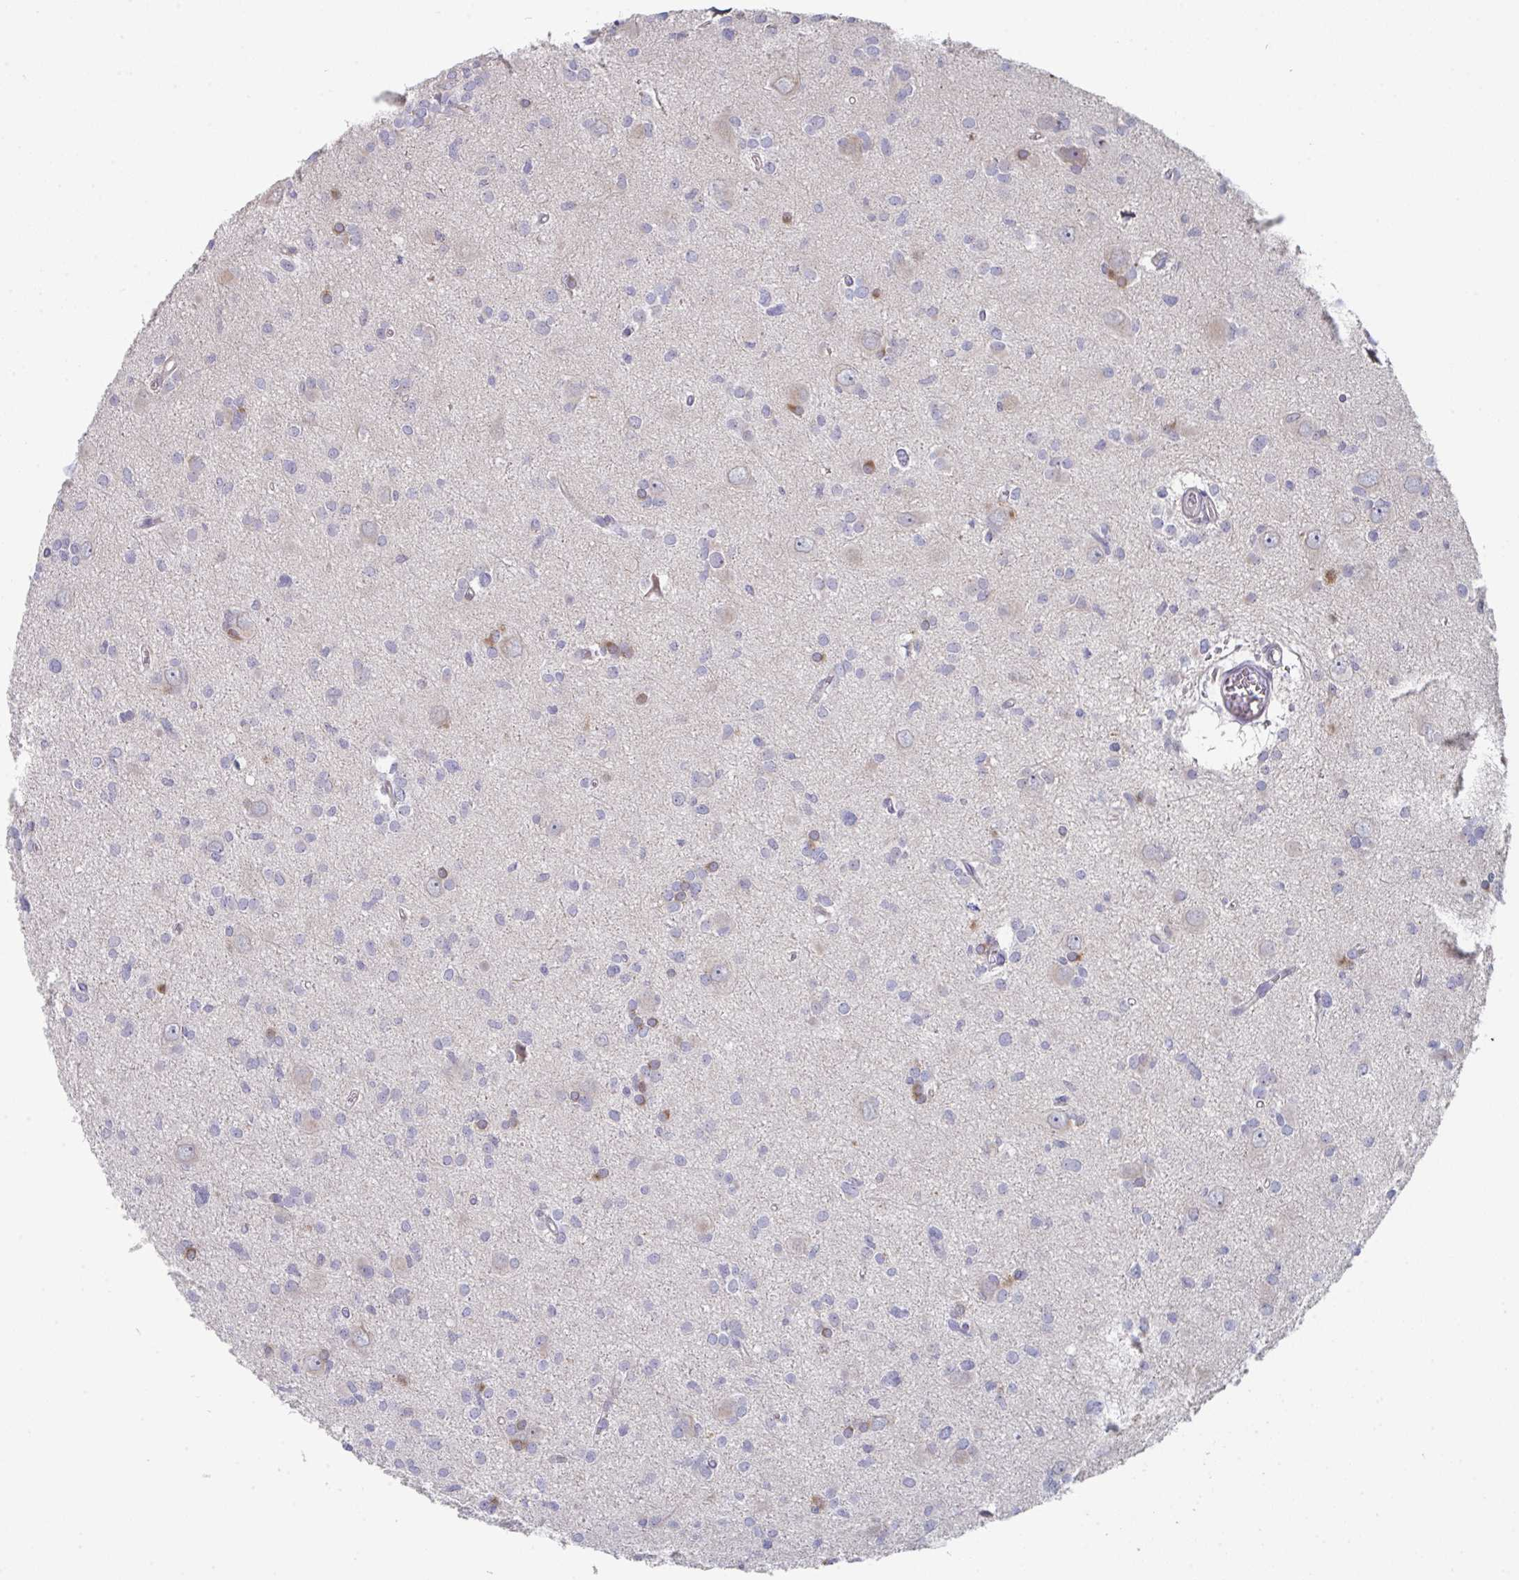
{"staining": {"intensity": "negative", "quantity": "none", "location": "none"}, "tissue": "glioma", "cell_type": "Tumor cells", "image_type": "cancer", "snomed": [{"axis": "morphology", "description": "Glioma, malignant, High grade"}, {"axis": "topography", "description": "Brain"}], "caption": "Protein analysis of glioma shows no significant staining in tumor cells.", "gene": "PTPRD", "patient": {"sex": "male", "age": 23}}